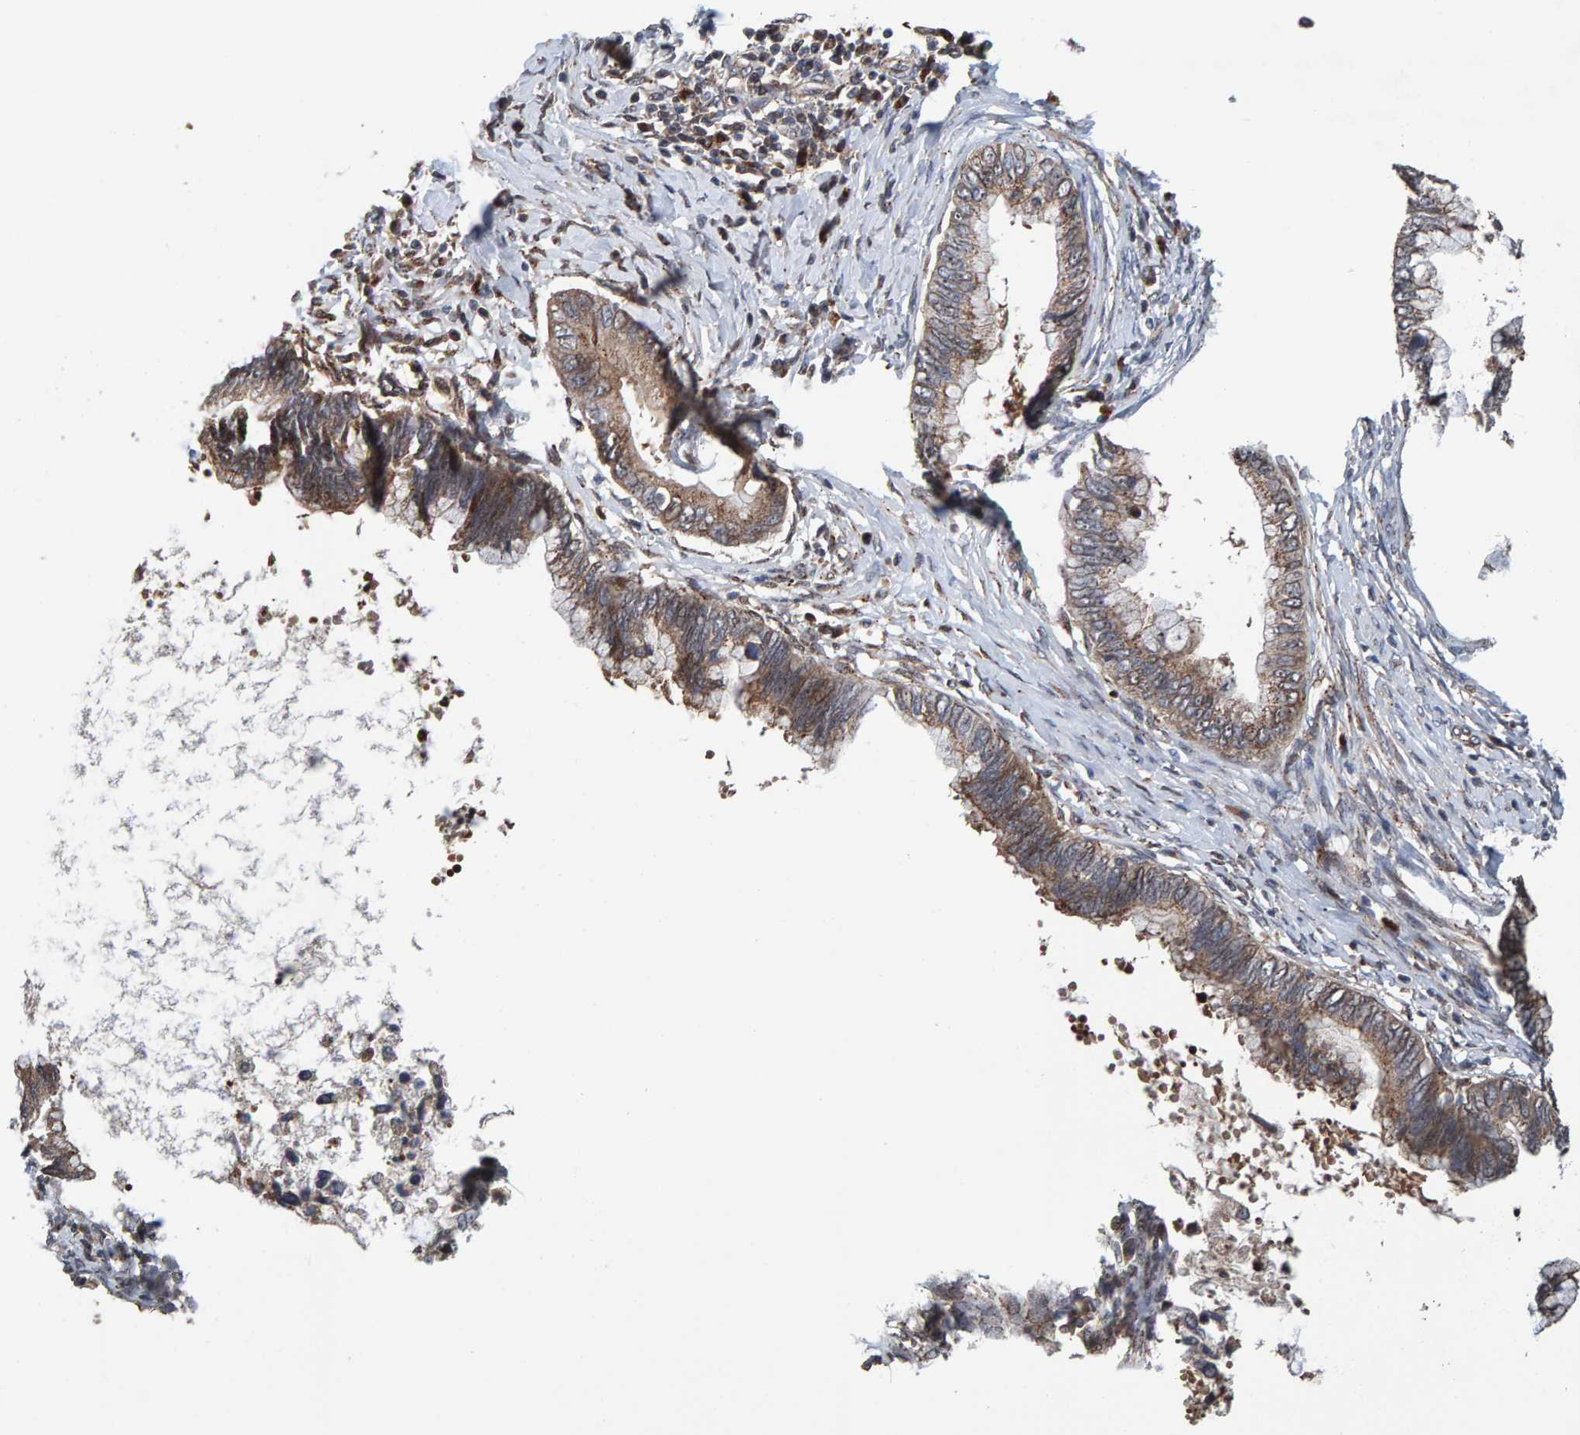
{"staining": {"intensity": "weak", "quantity": ">75%", "location": "cytoplasmic/membranous"}, "tissue": "cervical cancer", "cell_type": "Tumor cells", "image_type": "cancer", "snomed": [{"axis": "morphology", "description": "Adenocarcinoma, NOS"}, {"axis": "topography", "description": "Cervix"}], "caption": "Protein expression by immunohistochemistry demonstrates weak cytoplasmic/membranous expression in about >75% of tumor cells in cervical cancer (adenocarcinoma).", "gene": "CCDC25", "patient": {"sex": "female", "age": 44}}